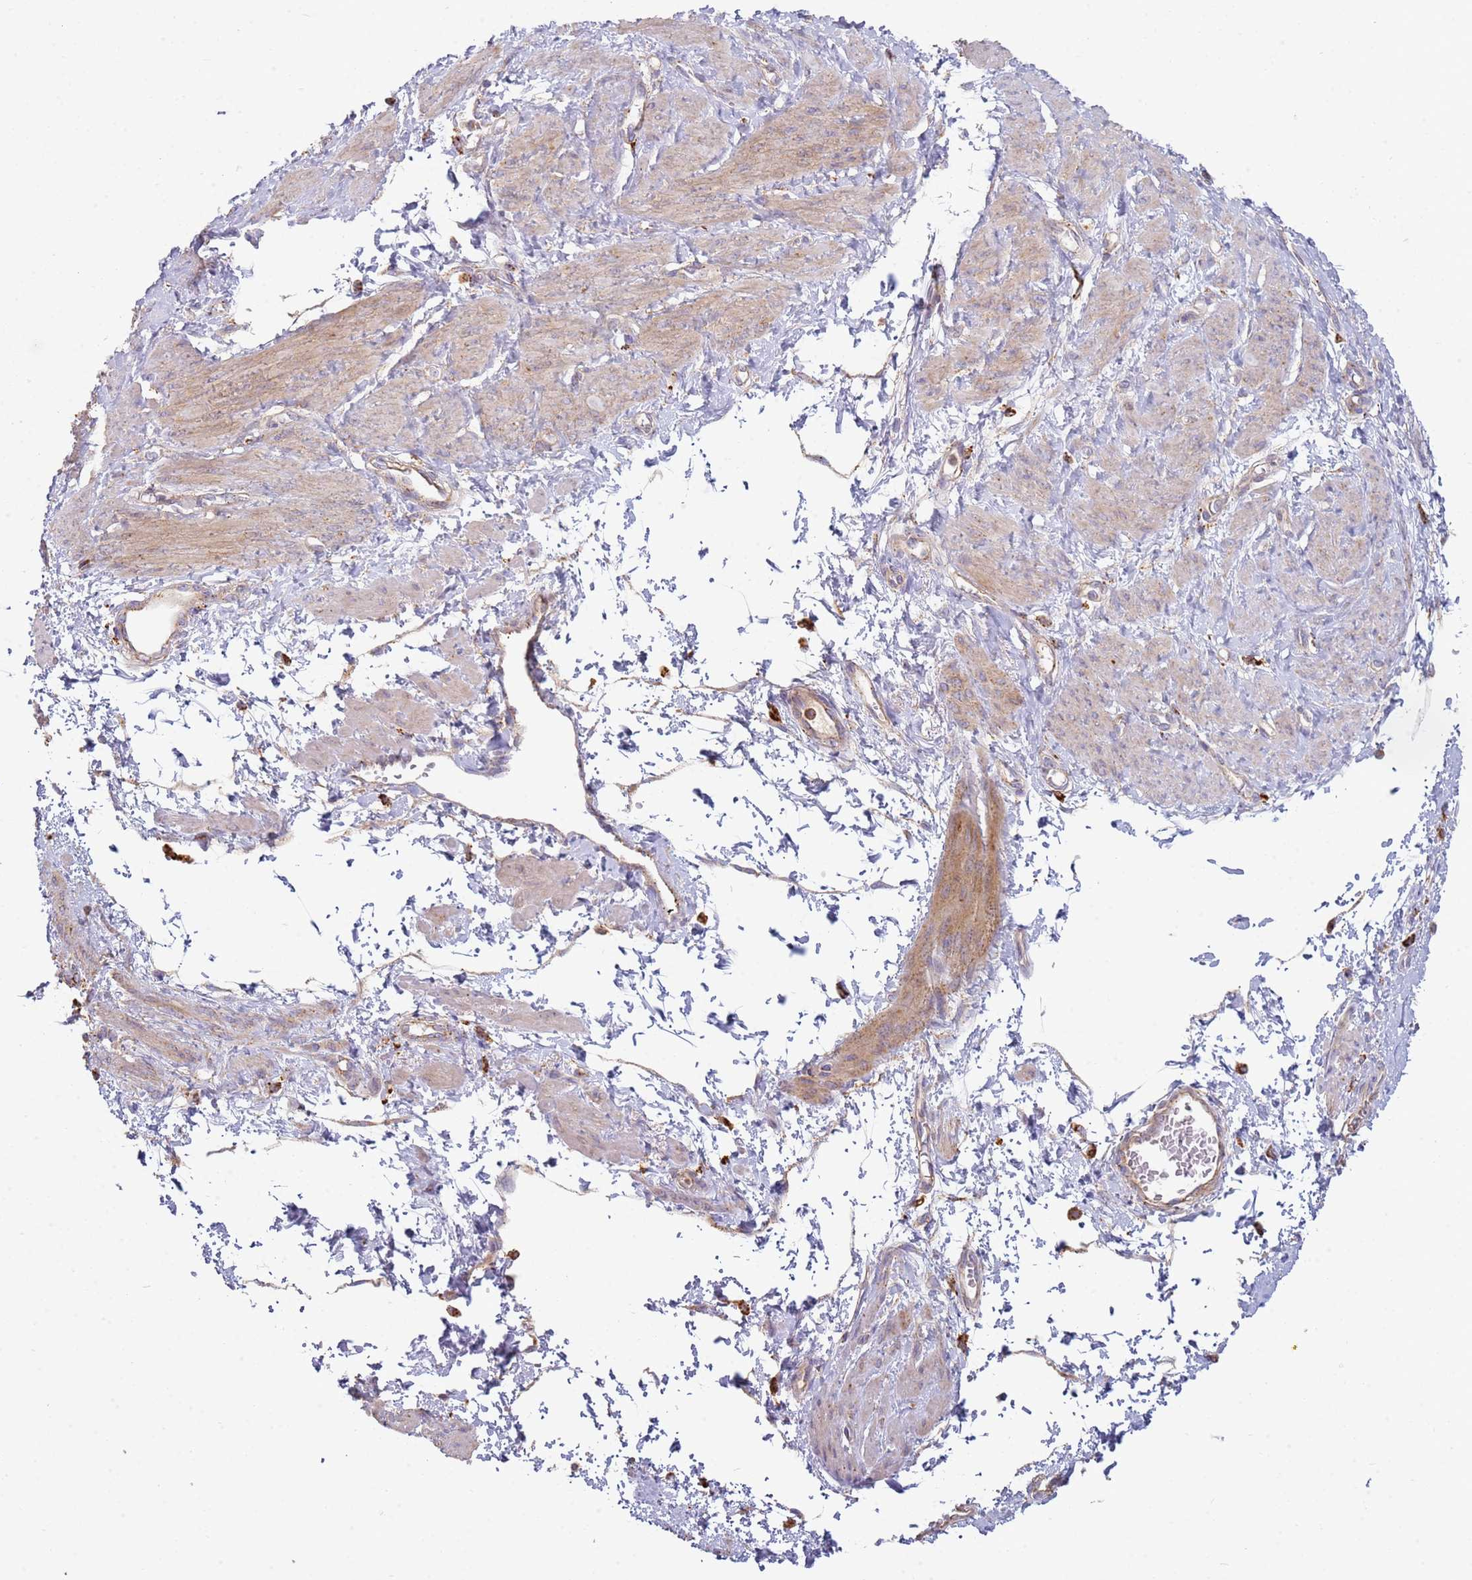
{"staining": {"intensity": "moderate", "quantity": "<25%", "location": "cytoplasmic/membranous"}, "tissue": "smooth muscle", "cell_type": "Smooth muscle cells", "image_type": "normal", "snomed": [{"axis": "morphology", "description": "Normal tissue, NOS"}, {"axis": "topography", "description": "Smooth muscle"}, {"axis": "topography", "description": "Uterus"}], "caption": "Approximately <25% of smooth muscle cells in unremarkable human smooth muscle reveal moderate cytoplasmic/membranous protein positivity as visualized by brown immunohistochemical staining.", "gene": "TMEM229B", "patient": {"sex": "female", "age": 39}}